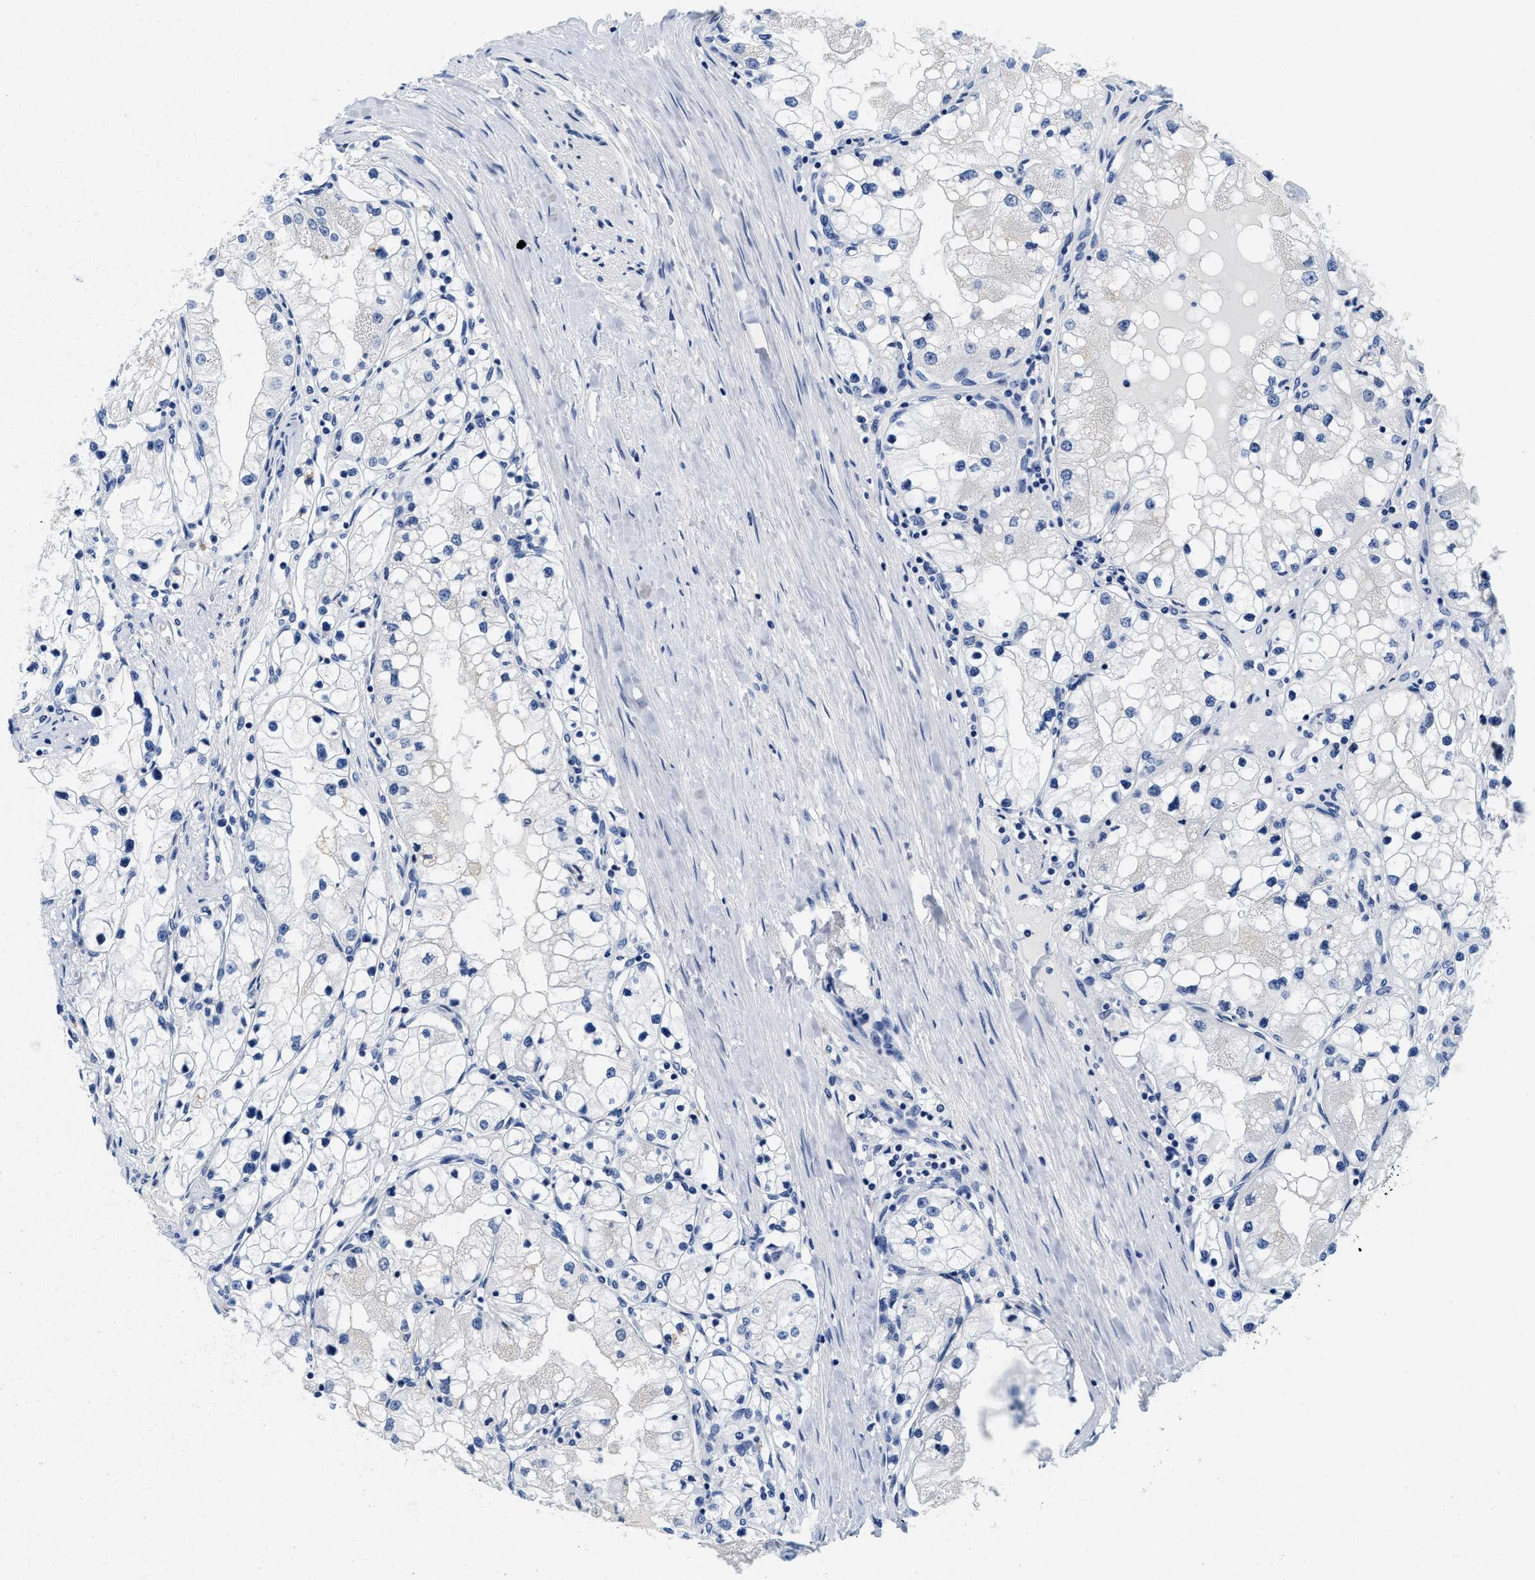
{"staining": {"intensity": "negative", "quantity": "none", "location": "none"}, "tissue": "renal cancer", "cell_type": "Tumor cells", "image_type": "cancer", "snomed": [{"axis": "morphology", "description": "Adenocarcinoma, NOS"}, {"axis": "topography", "description": "Kidney"}], "caption": "A micrograph of human renal cancer is negative for staining in tumor cells. (DAB IHC with hematoxylin counter stain).", "gene": "TTC3", "patient": {"sex": "male", "age": 68}}